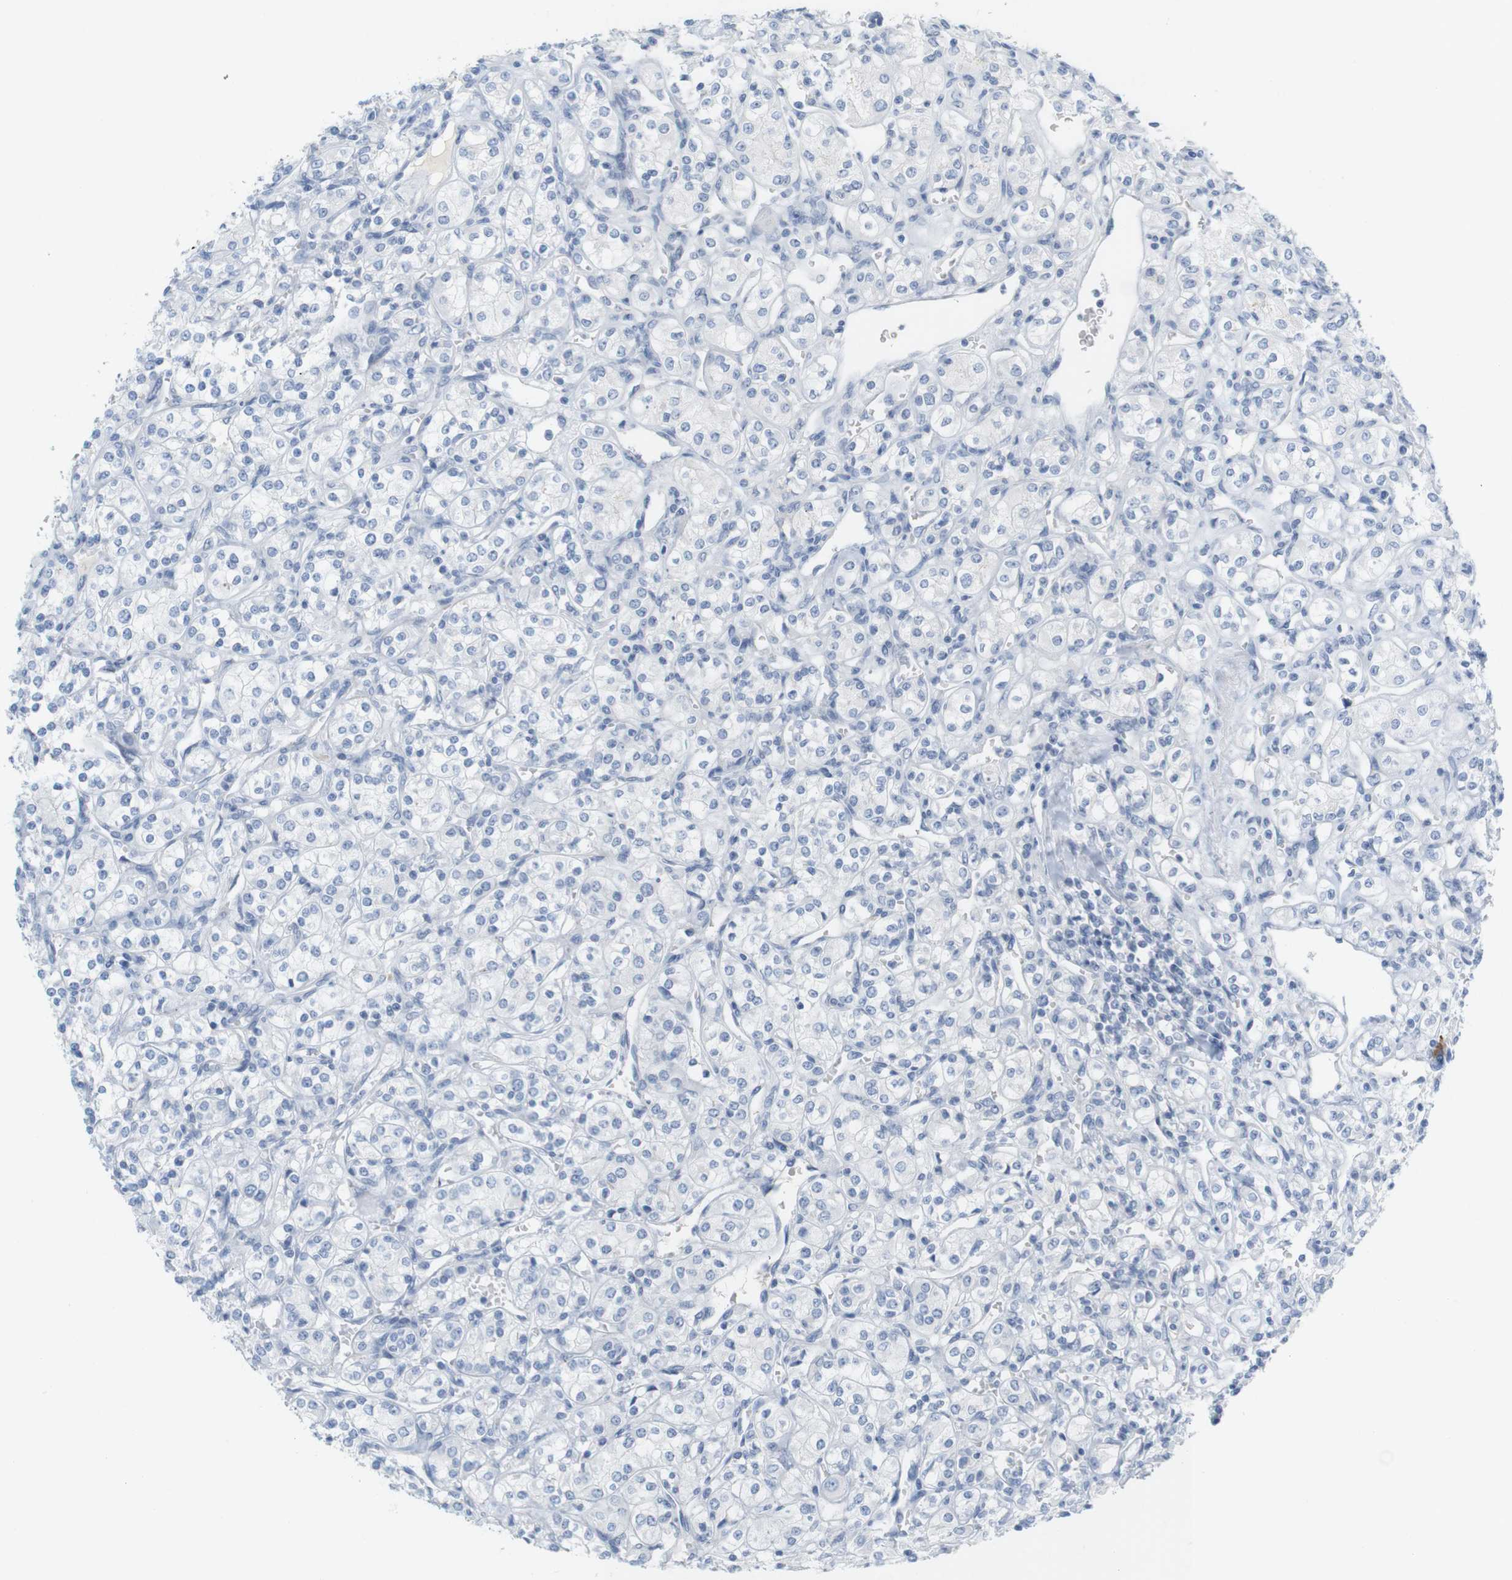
{"staining": {"intensity": "negative", "quantity": "none", "location": "none"}, "tissue": "renal cancer", "cell_type": "Tumor cells", "image_type": "cancer", "snomed": [{"axis": "morphology", "description": "Adenocarcinoma, NOS"}, {"axis": "topography", "description": "Kidney"}], "caption": "Immunohistochemistry of human adenocarcinoma (renal) shows no positivity in tumor cells.", "gene": "RGS9", "patient": {"sex": "male", "age": 77}}